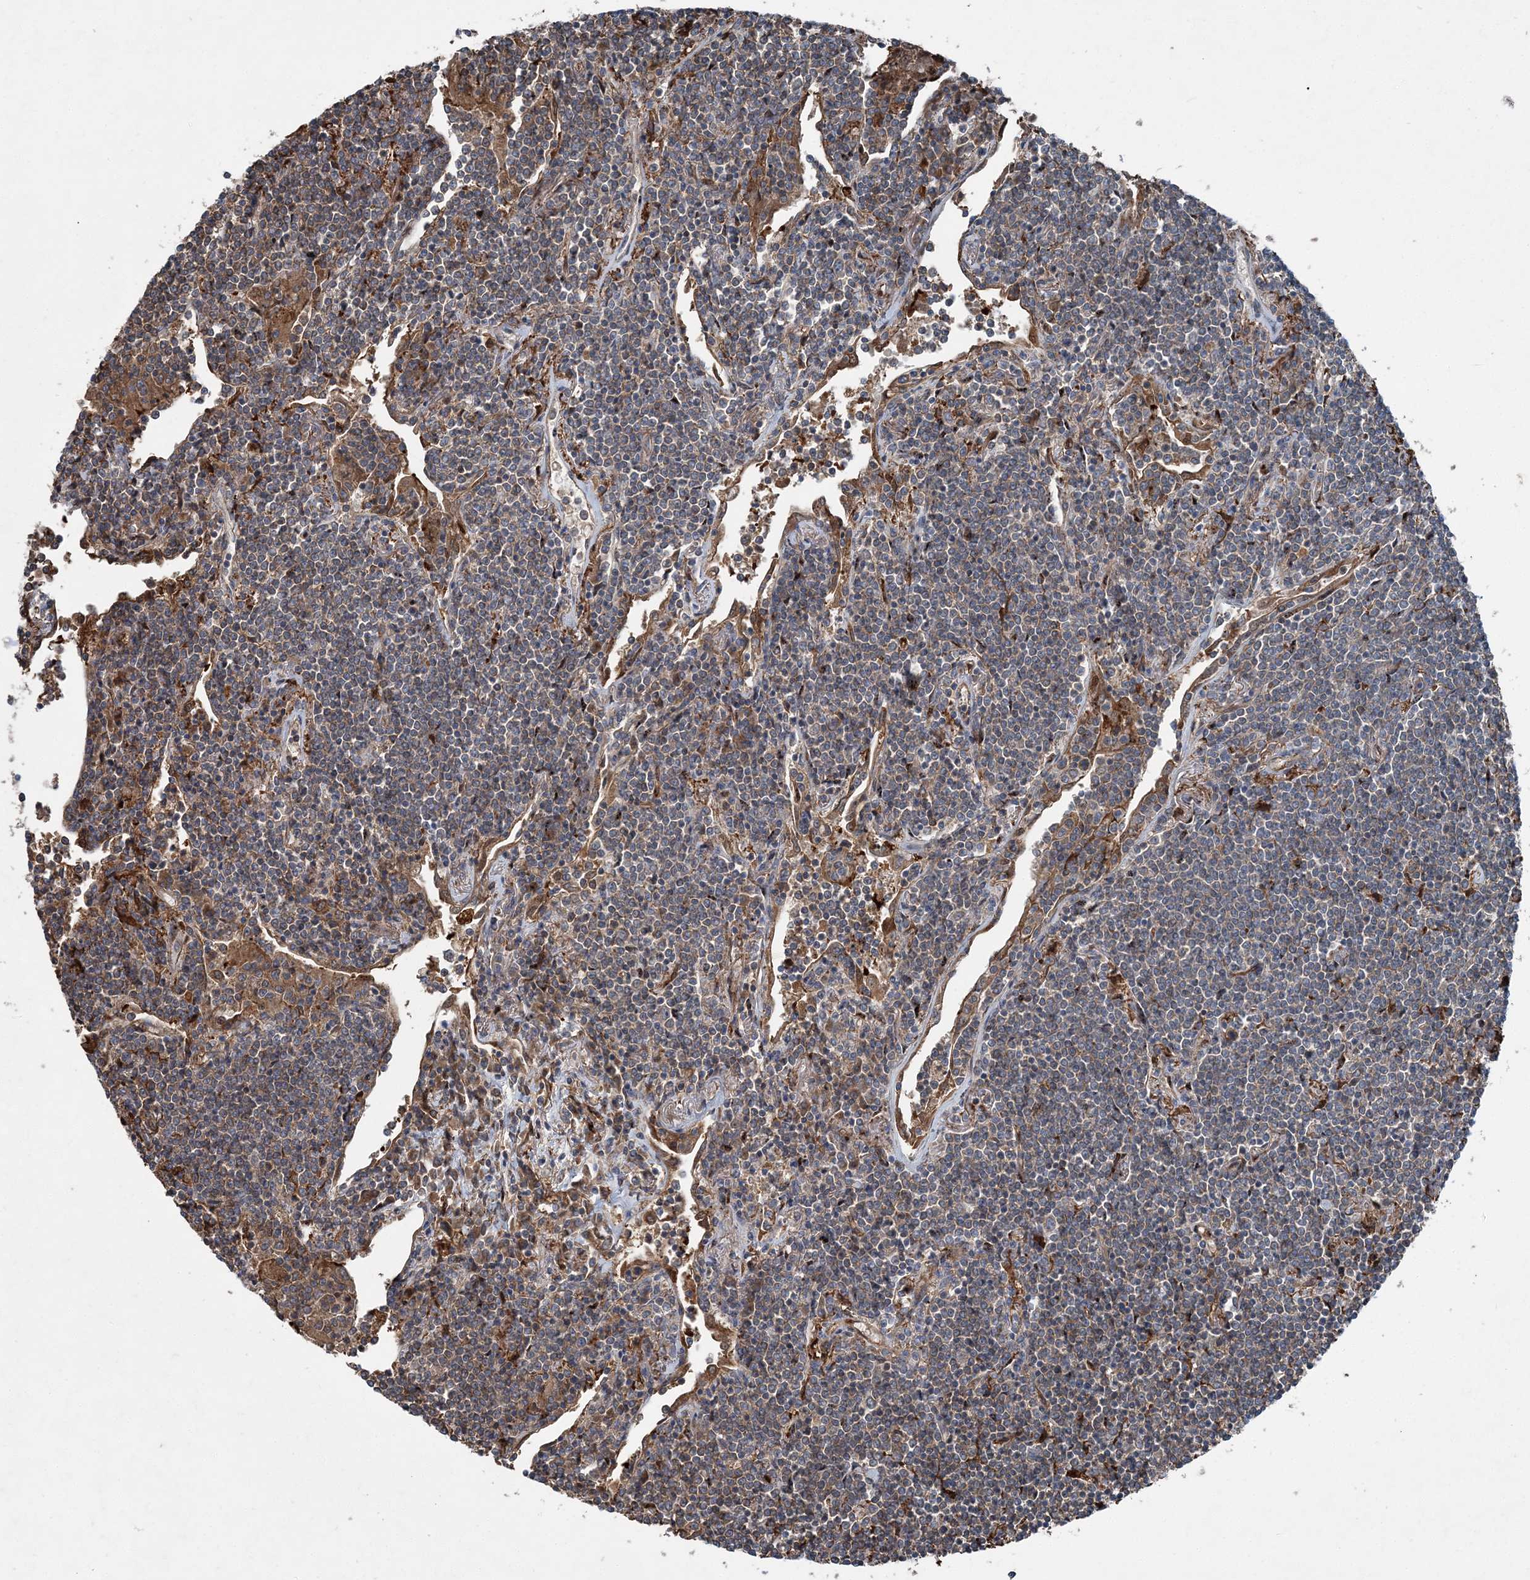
{"staining": {"intensity": "weak", "quantity": "25%-75%", "location": "cytoplasmic/membranous"}, "tissue": "lymphoma", "cell_type": "Tumor cells", "image_type": "cancer", "snomed": [{"axis": "morphology", "description": "Malignant lymphoma, non-Hodgkin's type, Low grade"}, {"axis": "topography", "description": "Lung"}], "caption": "Immunohistochemistry (IHC) of low-grade malignant lymphoma, non-Hodgkin's type displays low levels of weak cytoplasmic/membranous positivity in about 25%-75% of tumor cells.", "gene": "SPOPL", "patient": {"sex": "female", "age": 71}}